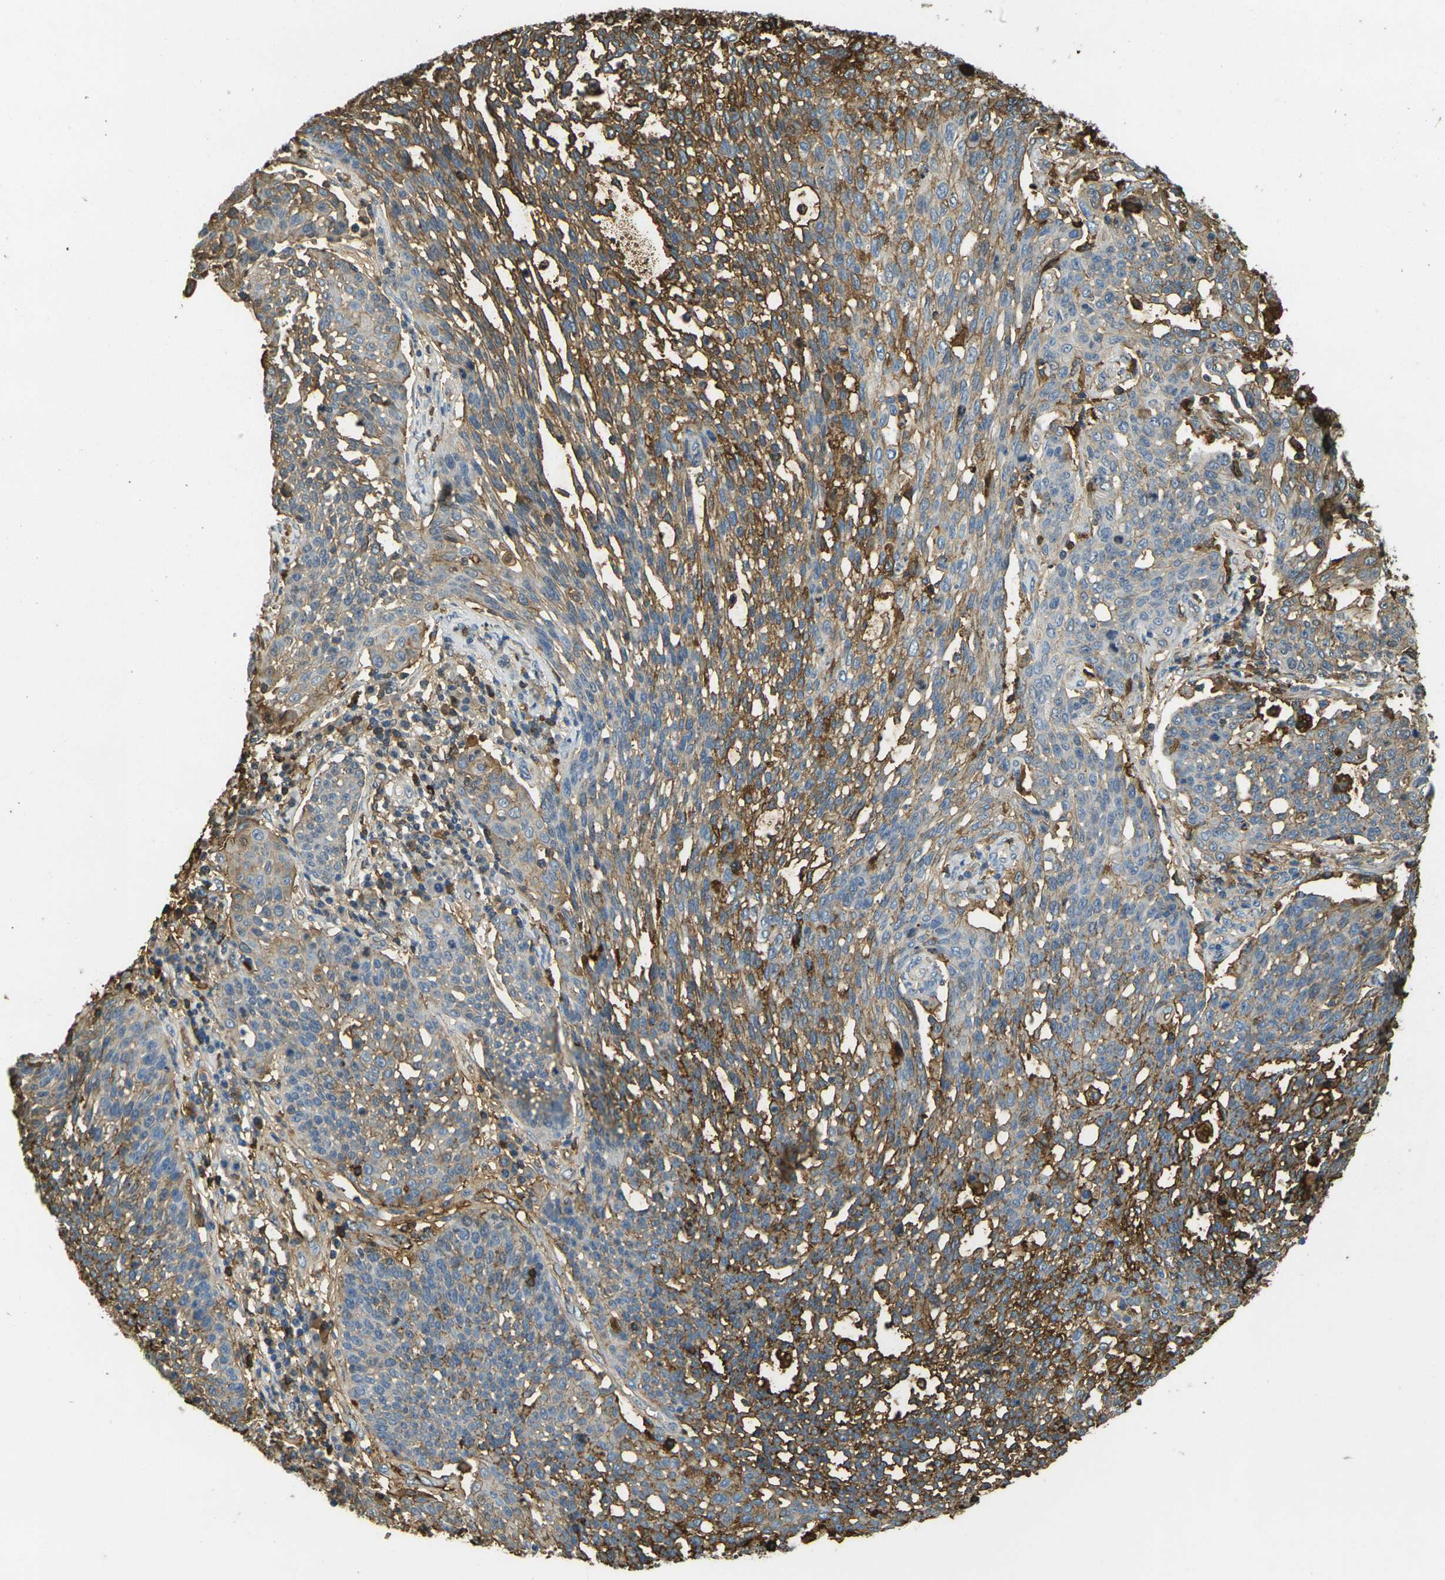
{"staining": {"intensity": "moderate", "quantity": "25%-75%", "location": "cytoplasmic/membranous"}, "tissue": "cervical cancer", "cell_type": "Tumor cells", "image_type": "cancer", "snomed": [{"axis": "morphology", "description": "Squamous cell carcinoma, NOS"}, {"axis": "topography", "description": "Cervix"}], "caption": "Immunohistochemistry (IHC) image of neoplastic tissue: human cervical cancer (squamous cell carcinoma) stained using IHC shows medium levels of moderate protein expression localized specifically in the cytoplasmic/membranous of tumor cells, appearing as a cytoplasmic/membranous brown color.", "gene": "PLCD1", "patient": {"sex": "female", "age": 34}}